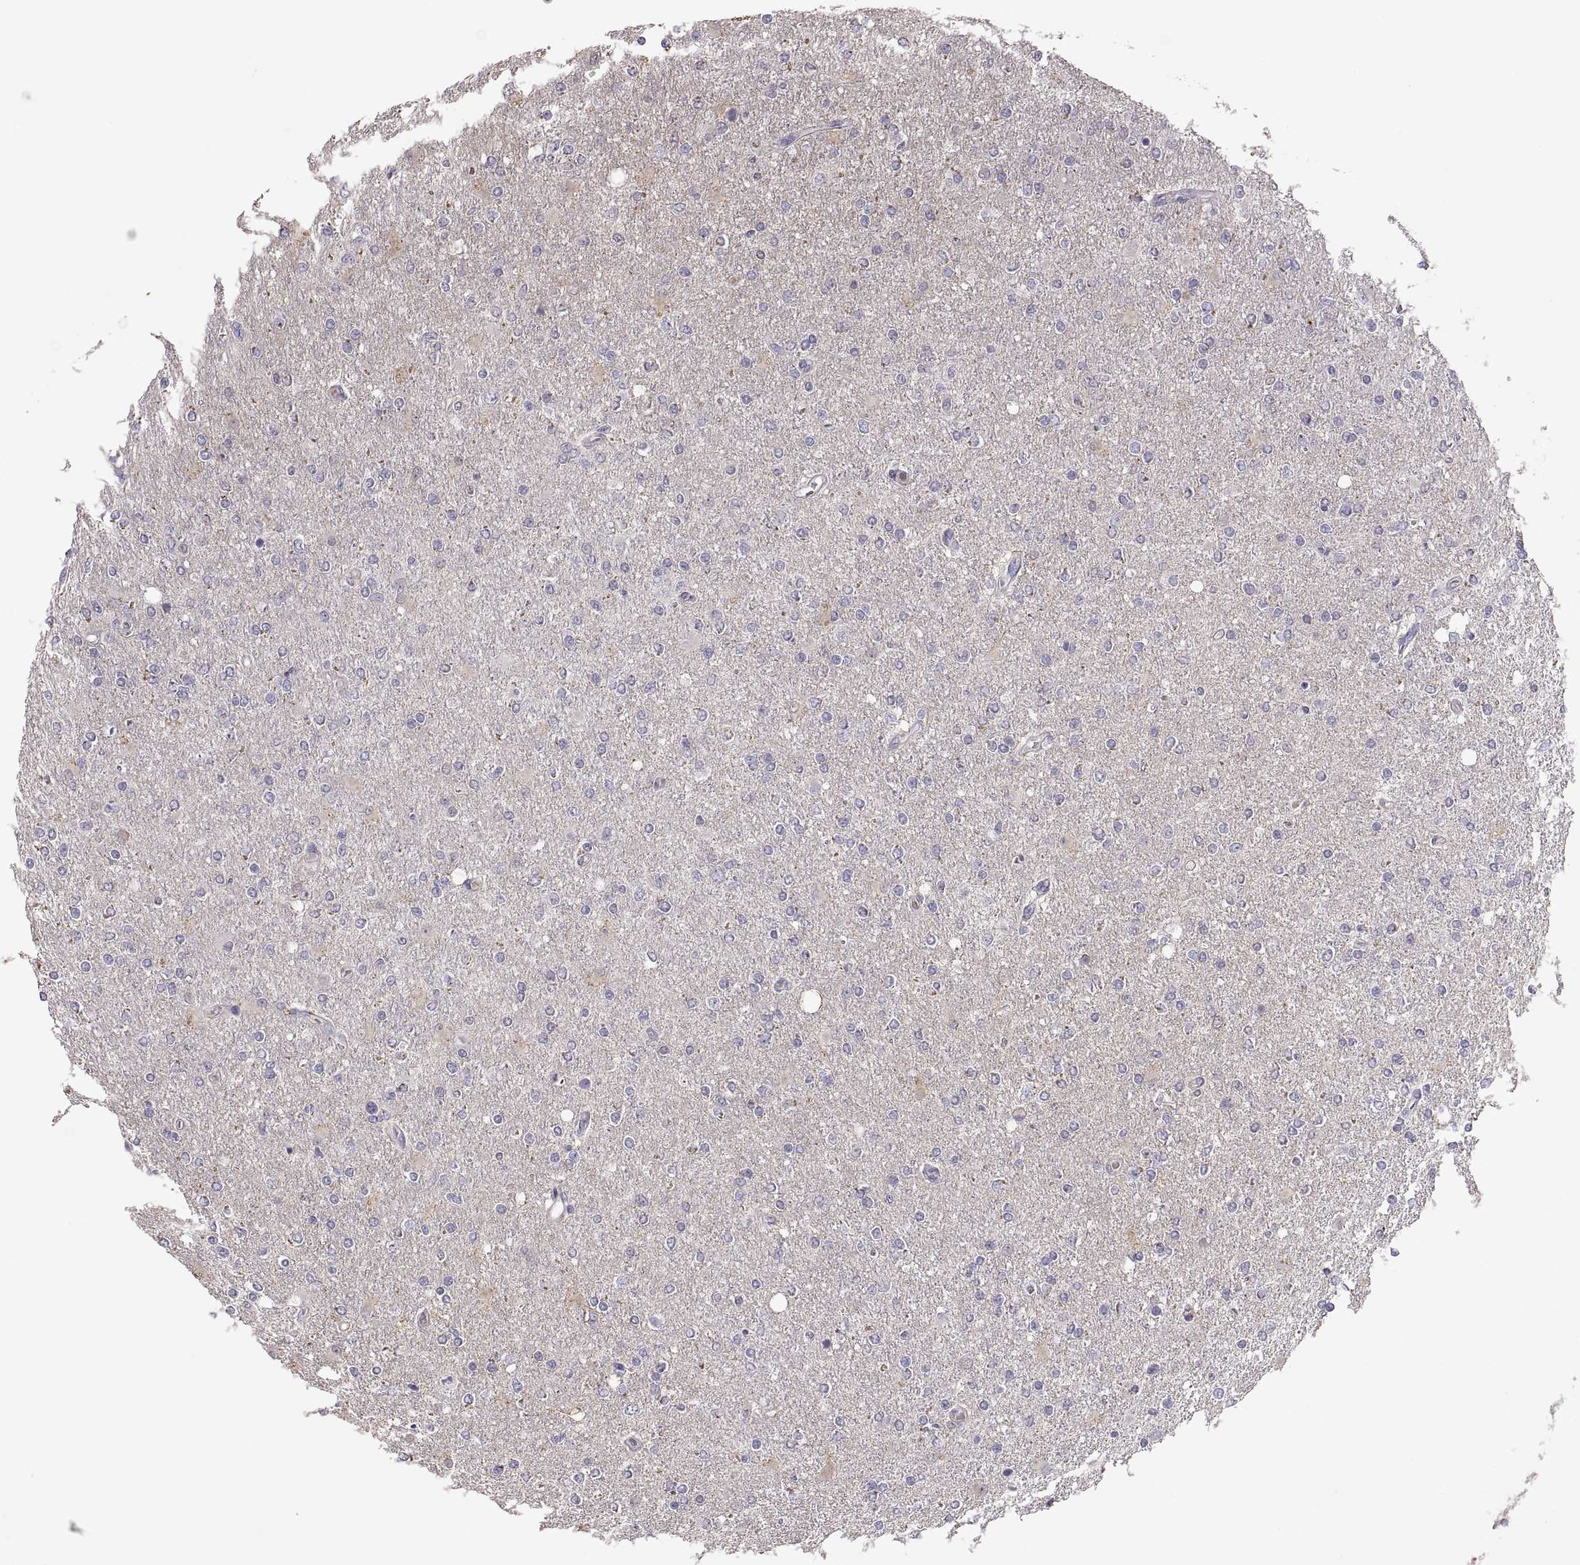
{"staining": {"intensity": "negative", "quantity": "none", "location": "none"}, "tissue": "glioma", "cell_type": "Tumor cells", "image_type": "cancer", "snomed": [{"axis": "morphology", "description": "Glioma, malignant, High grade"}, {"axis": "topography", "description": "Cerebral cortex"}], "caption": "DAB (3,3'-diaminobenzidine) immunohistochemical staining of human glioma shows no significant positivity in tumor cells.", "gene": "FGF9", "patient": {"sex": "male", "age": 70}}